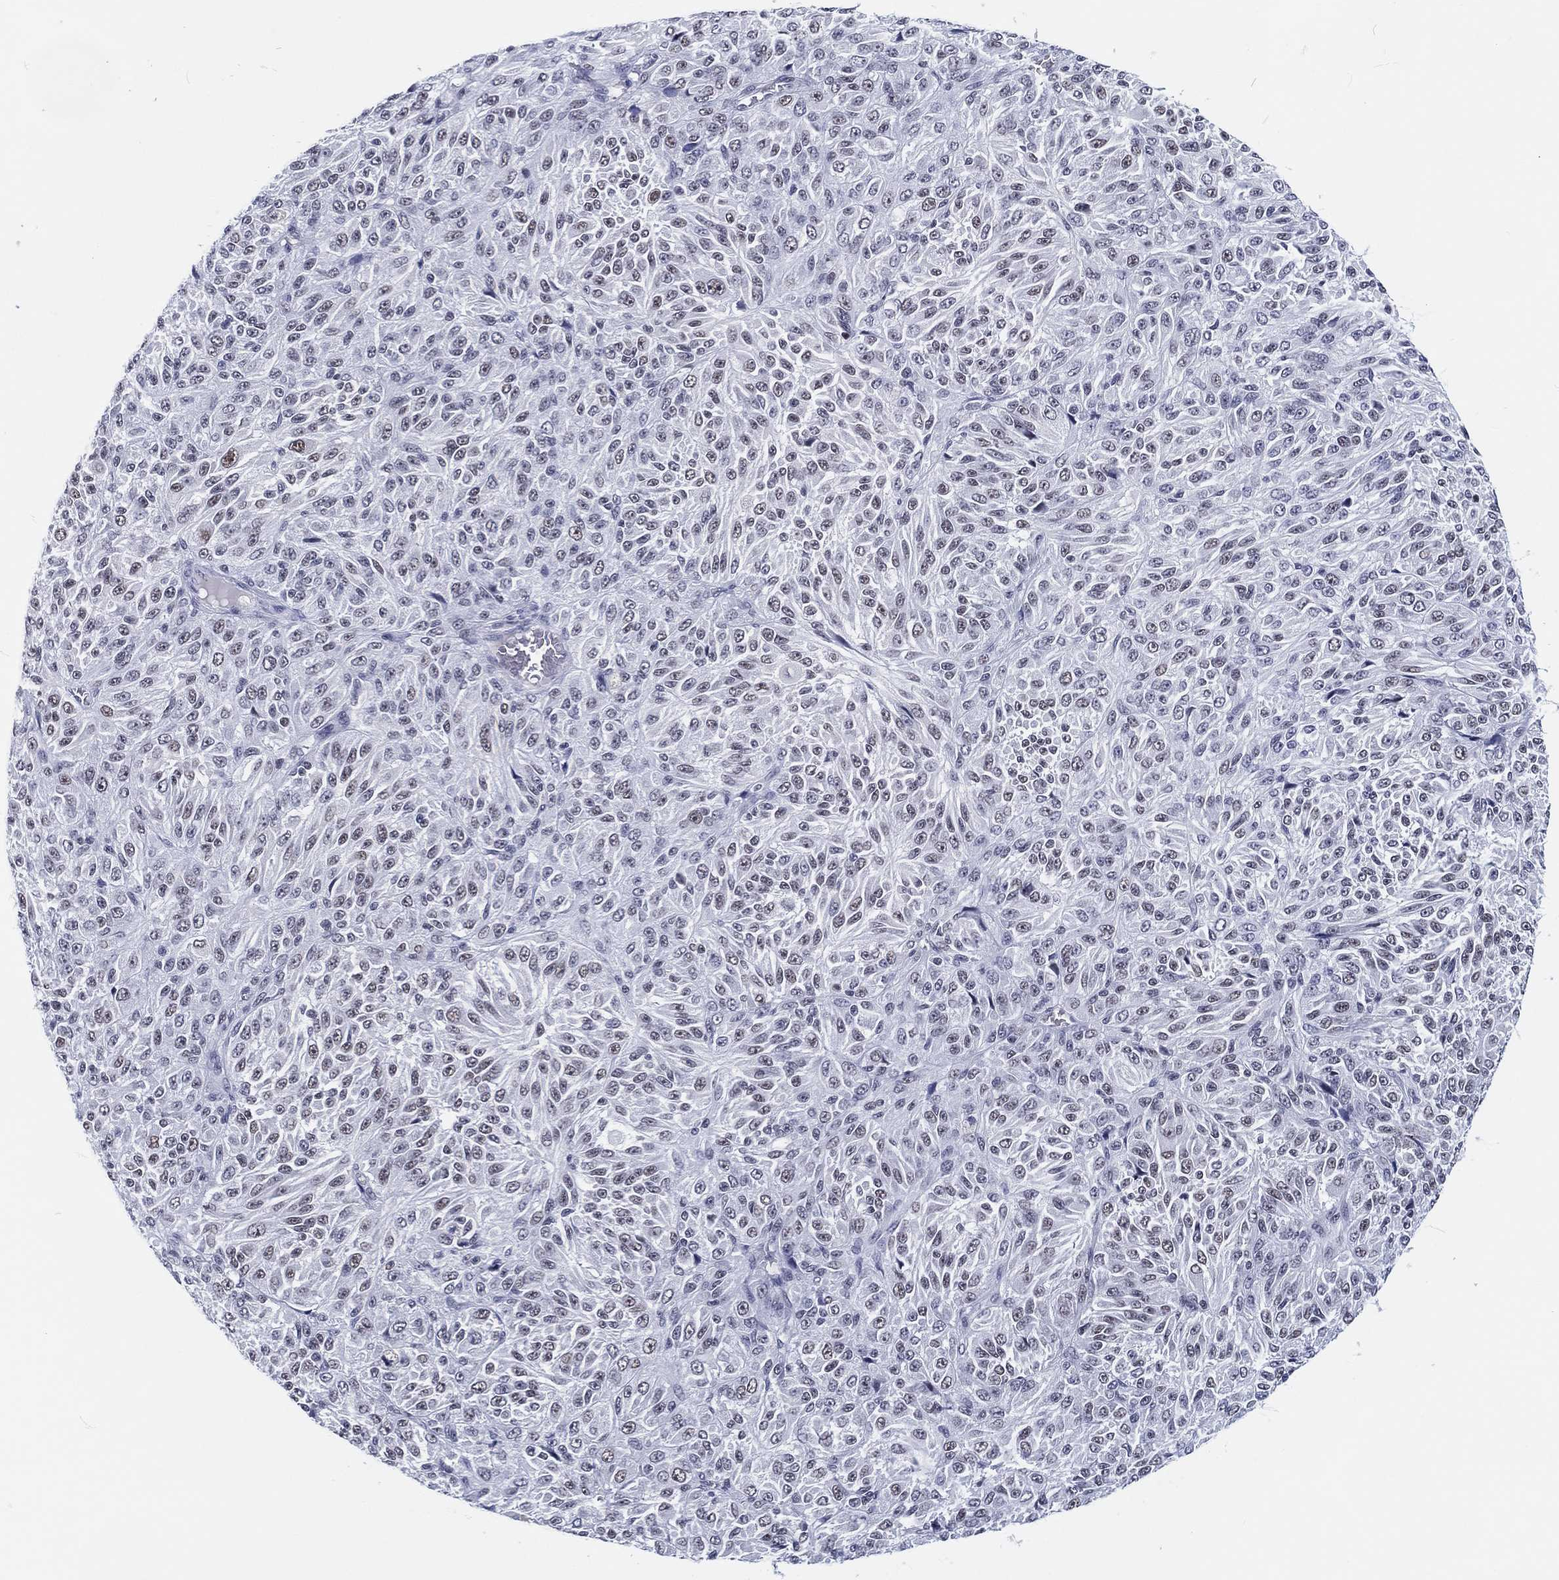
{"staining": {"intensity": "weak", "quantity": "<25%", "location": "nuclear"}, "tissue": "melanoma", "cell_type": "Tumor cells", "image_type": "cancer", "snomed": [{"axis": "morphology", "description": "Malignant melanoma, Metastatic site"}, {"axis": "topography", "description": "Brain"}], "caption": "There is no significant staining in tumor cells of malignant melanoma (metastatic site). The staining was performed using DAB (3,3'-diaminobenzidine) to visualize the protein expression in brown, while the nuclei were stained in blue with hematoxylin (Magnification: 20x).", "gene": "MAPK8IP1", "patient": {"sex": "female", "age": 56}}